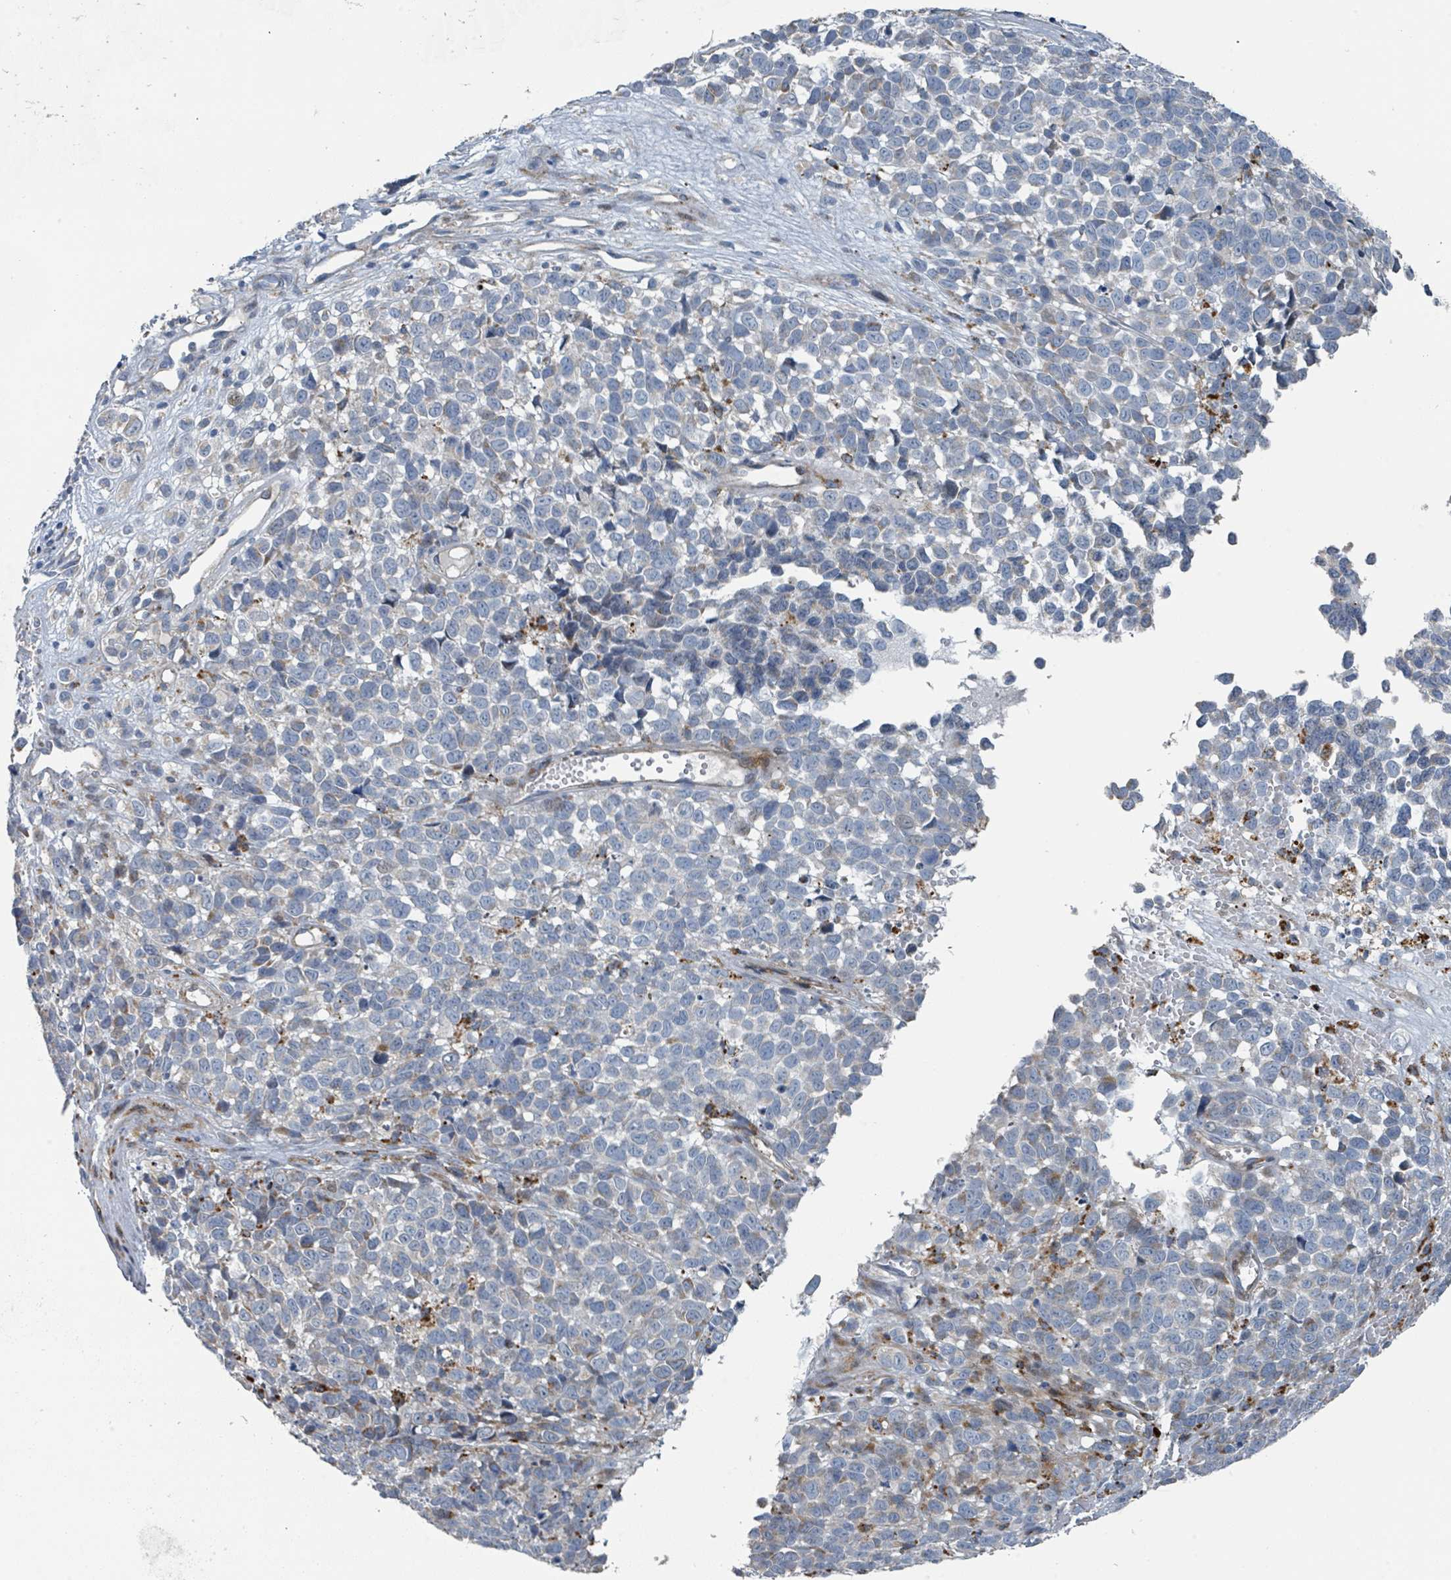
{"staining": {"intensity": "negative", "quantity": "none", "location": "none"}, "tissue": "melanoma", "cell_type": "Tumor cells", "image_type": "cancer", "snomed": [{"axis": "morphology", "description": "Malignant melanoma, NOS"}, {"axis": "topography", "description": "Nose, NOS"}], "caption": "The photomicrograph displays no significant staining in tumor cells of malignant melanoma.", "gene": "DIPK2A", "patient": {"sex": "female", "age": 48}}